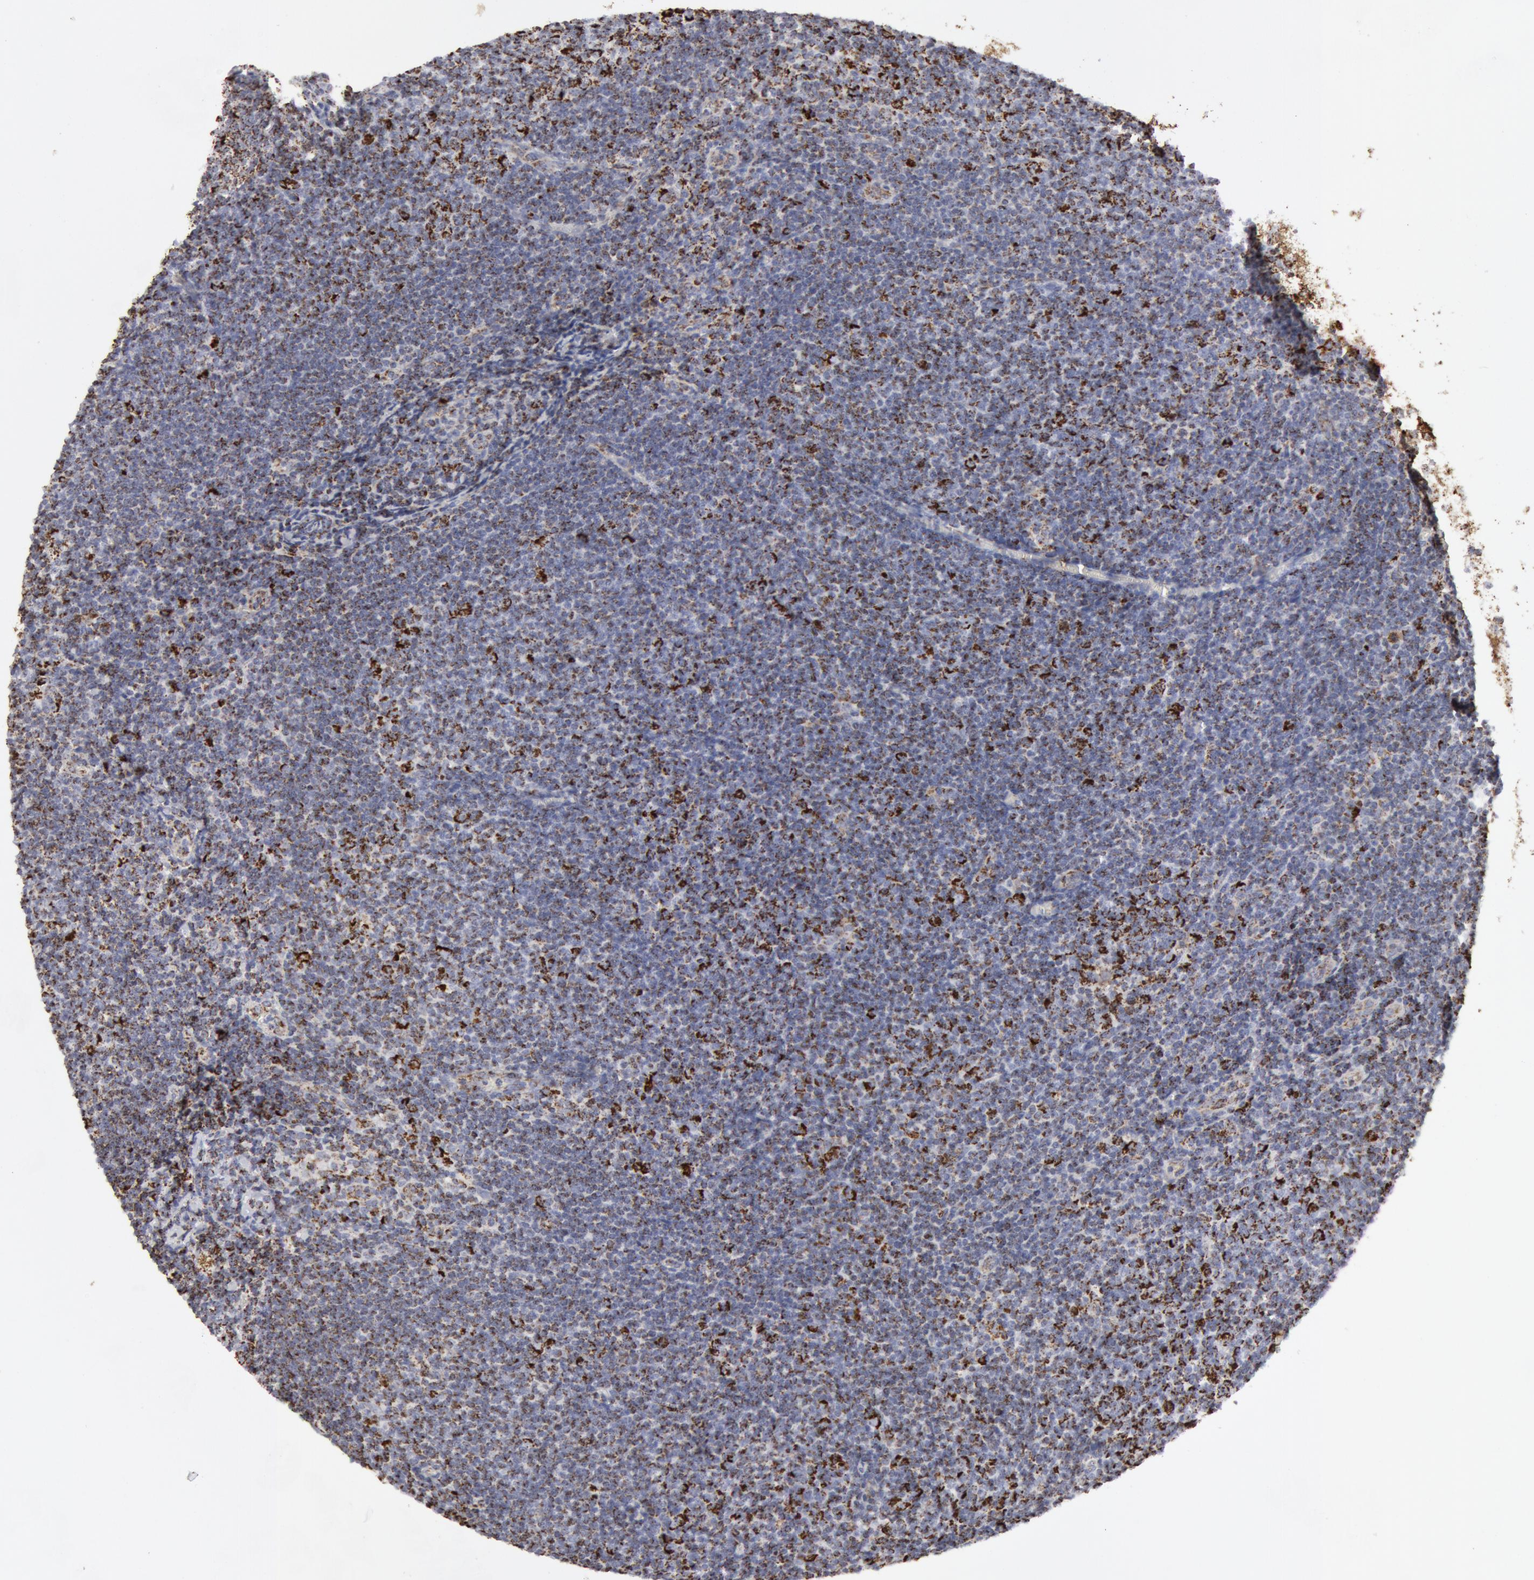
{"staining": {"intensity": "strong", "quantity": "25%-75%", "location": "cytoplasmic/membranous"}, "tissue": "lymphoma", "cell_type": "Tumor cells", "image_type": "cancer", "snomed": [{"axis": "morphology", "description": "Malignant lymphoma, non-Hodgkin's type, Low grade"}, {"axis": "topography", "description": "Lymph node"}], "caption": "Tumor cells show high levels of strong cytoplasmic/membranous positivity in approximately 25%-75% of cells in human low-grade malignant lymphoma, non-Hodgkin's type. (DAB (3,3'-diaminobenzidine) IHC with brightfield microscopy, high magnification).", "gene": "ATP5F1B", "patient": {"sex": "male", "age": 49}}